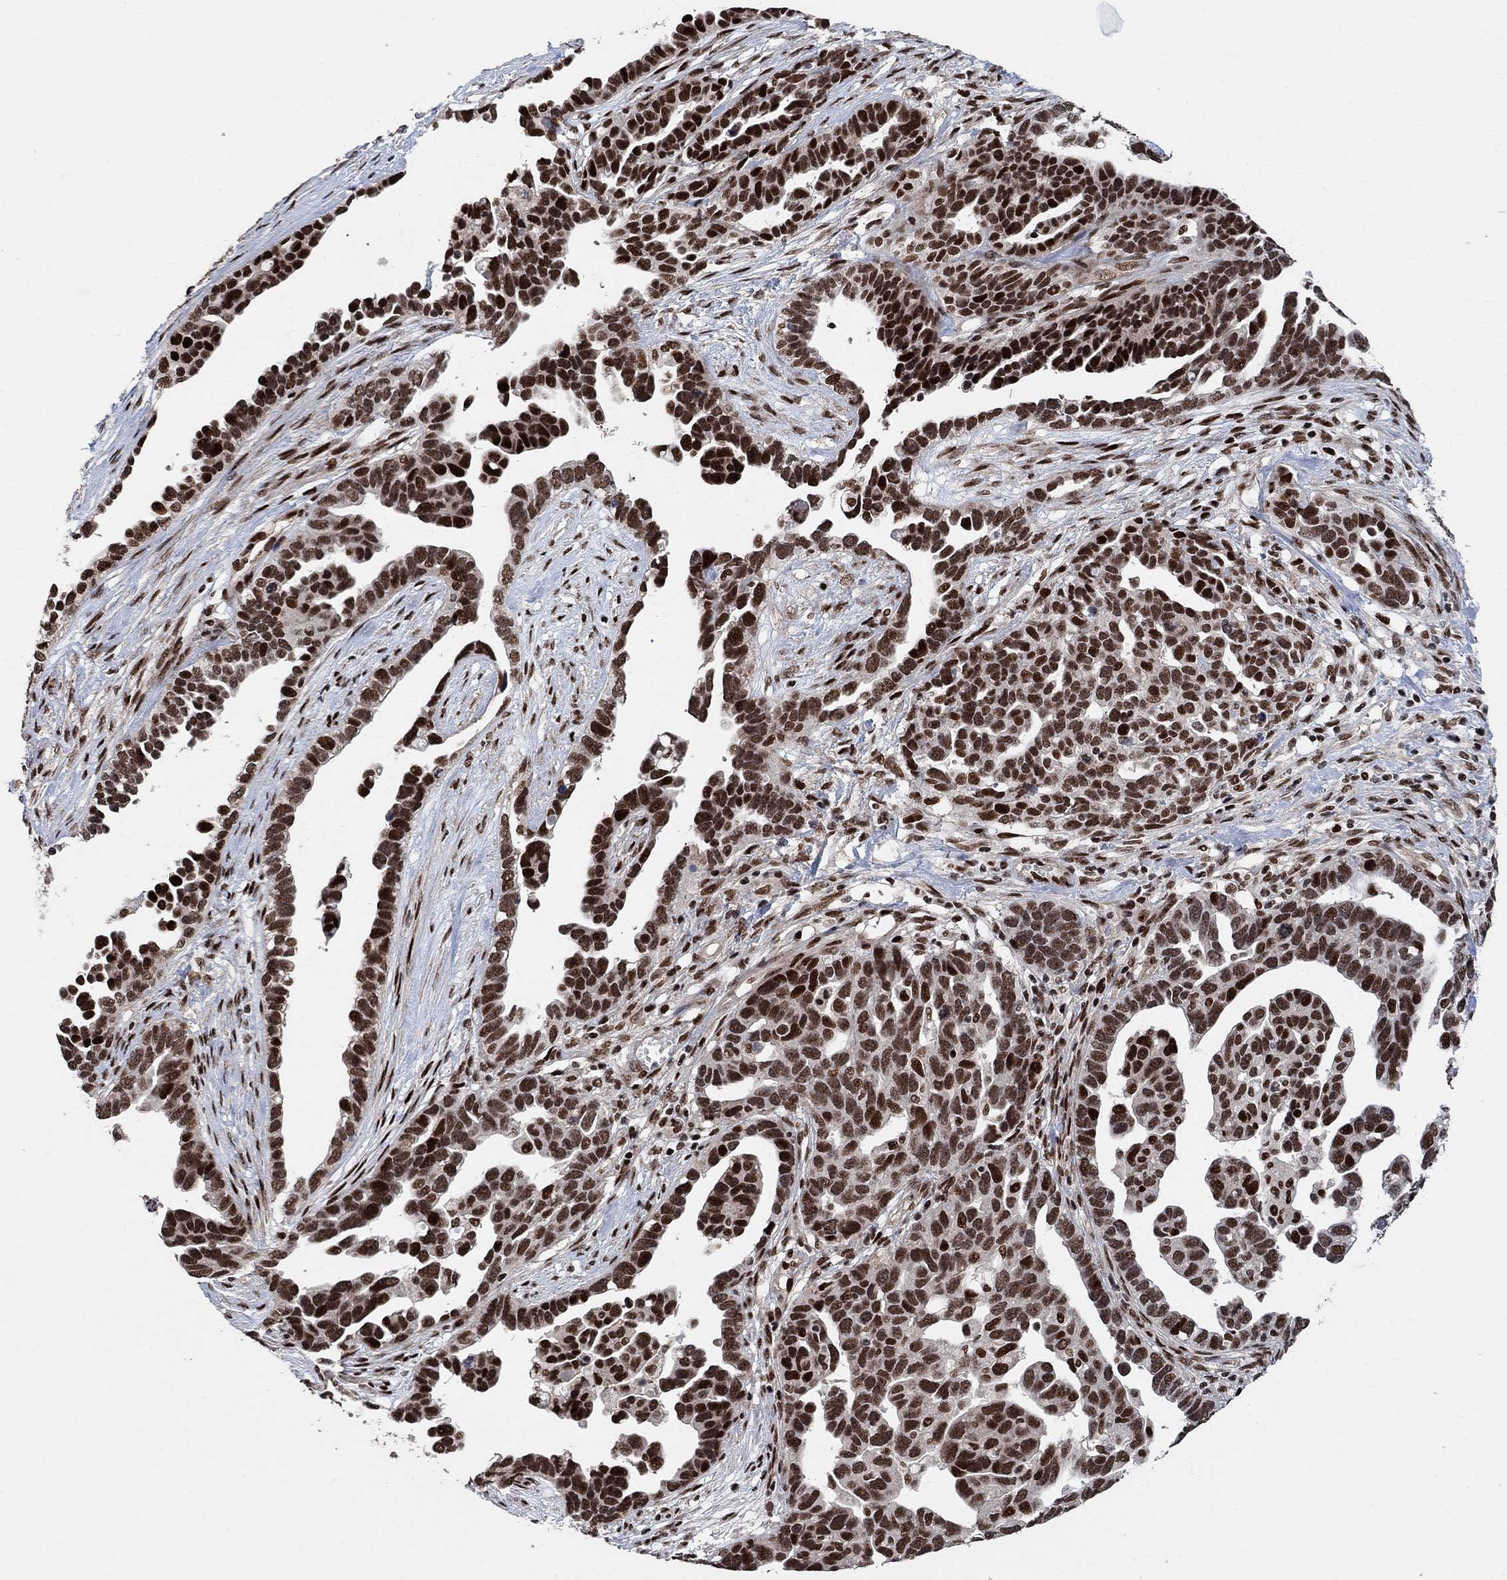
{"staining": {"intensity": "strong", "quantity": ">75%", "location": "nuclear"}, "tissue": "ovarian cancer", "cell_type": "Tumor cells", "image_type": "cancer", "snomed": [{"axis": "morphology", "description": "Cystadenocarcinoma, serous, NOS"}, {"axis": "topography", "description": "Ovary"}], "caption": "Protein staining shows strong nuclear staining in about >75% of tumor cells in serous cystadenocarcinoma (ovarian).", "gene": "E4F1", "patient": {"sex": "female", "age": 54}}